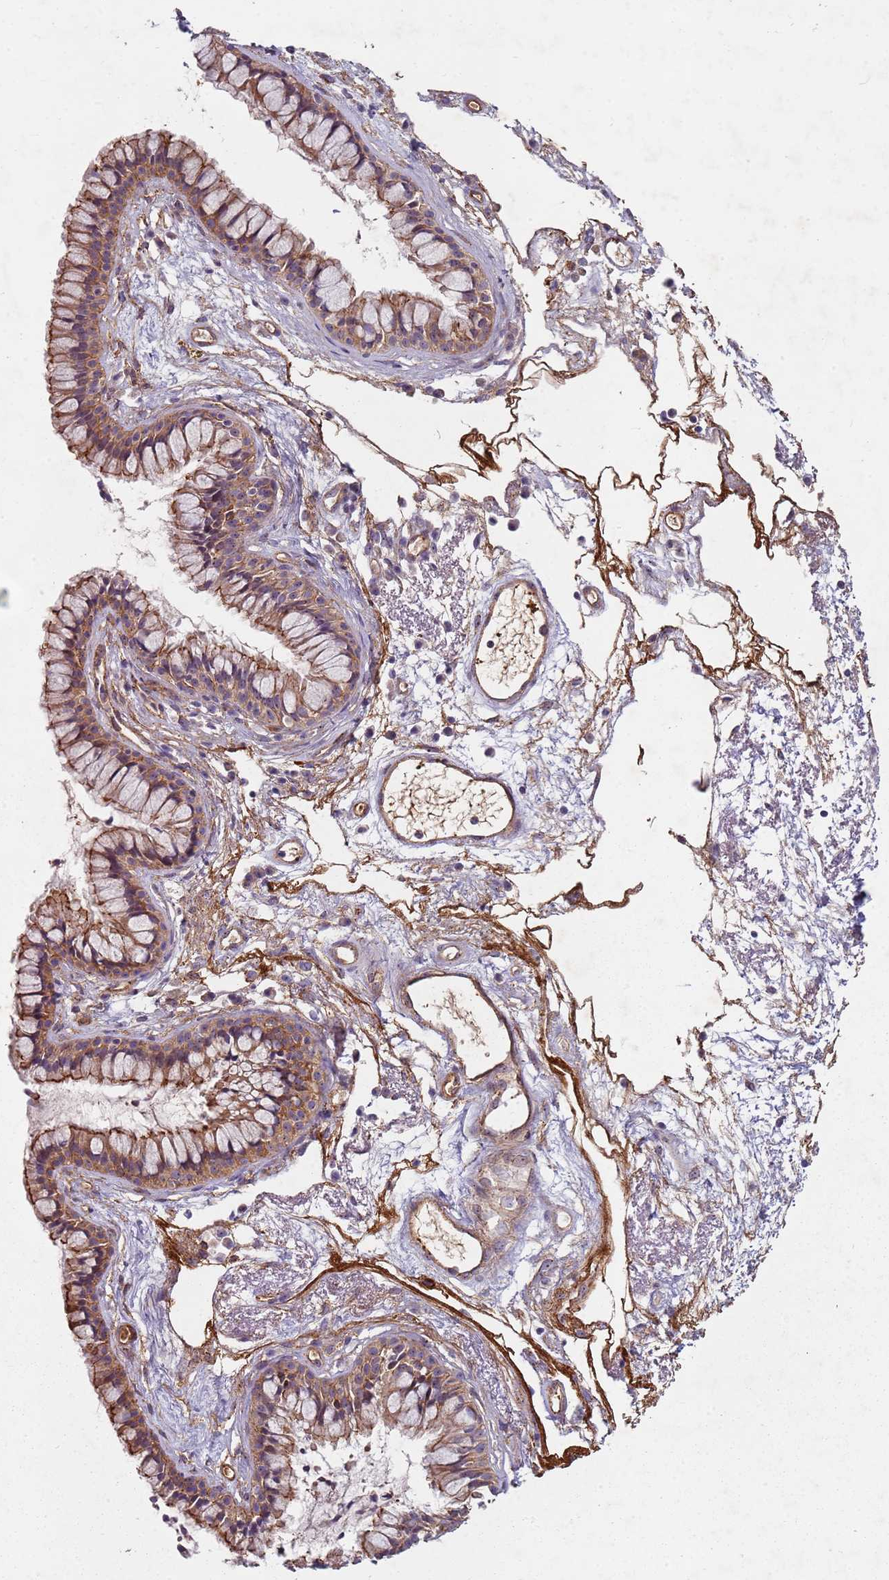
{"staining": {"intensity": "moderate", "quantity": ">75%", "location": "cytoplasmic/membranous"}, "tissue": "nasopharynx", "cell_type": "Respiratory epithelial cells", "image_type": "normal", "snomed": [{"axis": "morphology", "description": "Normal tissue, NOS"}, {"axis": "topography", "description": "Nasopharynx"}], "caption": "Moderate cytoplasmic/membranous protein expression is identified in about >75% of respiratory epithelial cells in nasopharynx. Using DAB (3,3'-diaminobenzidine) (brown) and hematoxylin (blue) stains, captured at high magnification using brightfield microscopy.", "gene": "C2CD4B", "patient": {"sex": "male", "age": 82}}